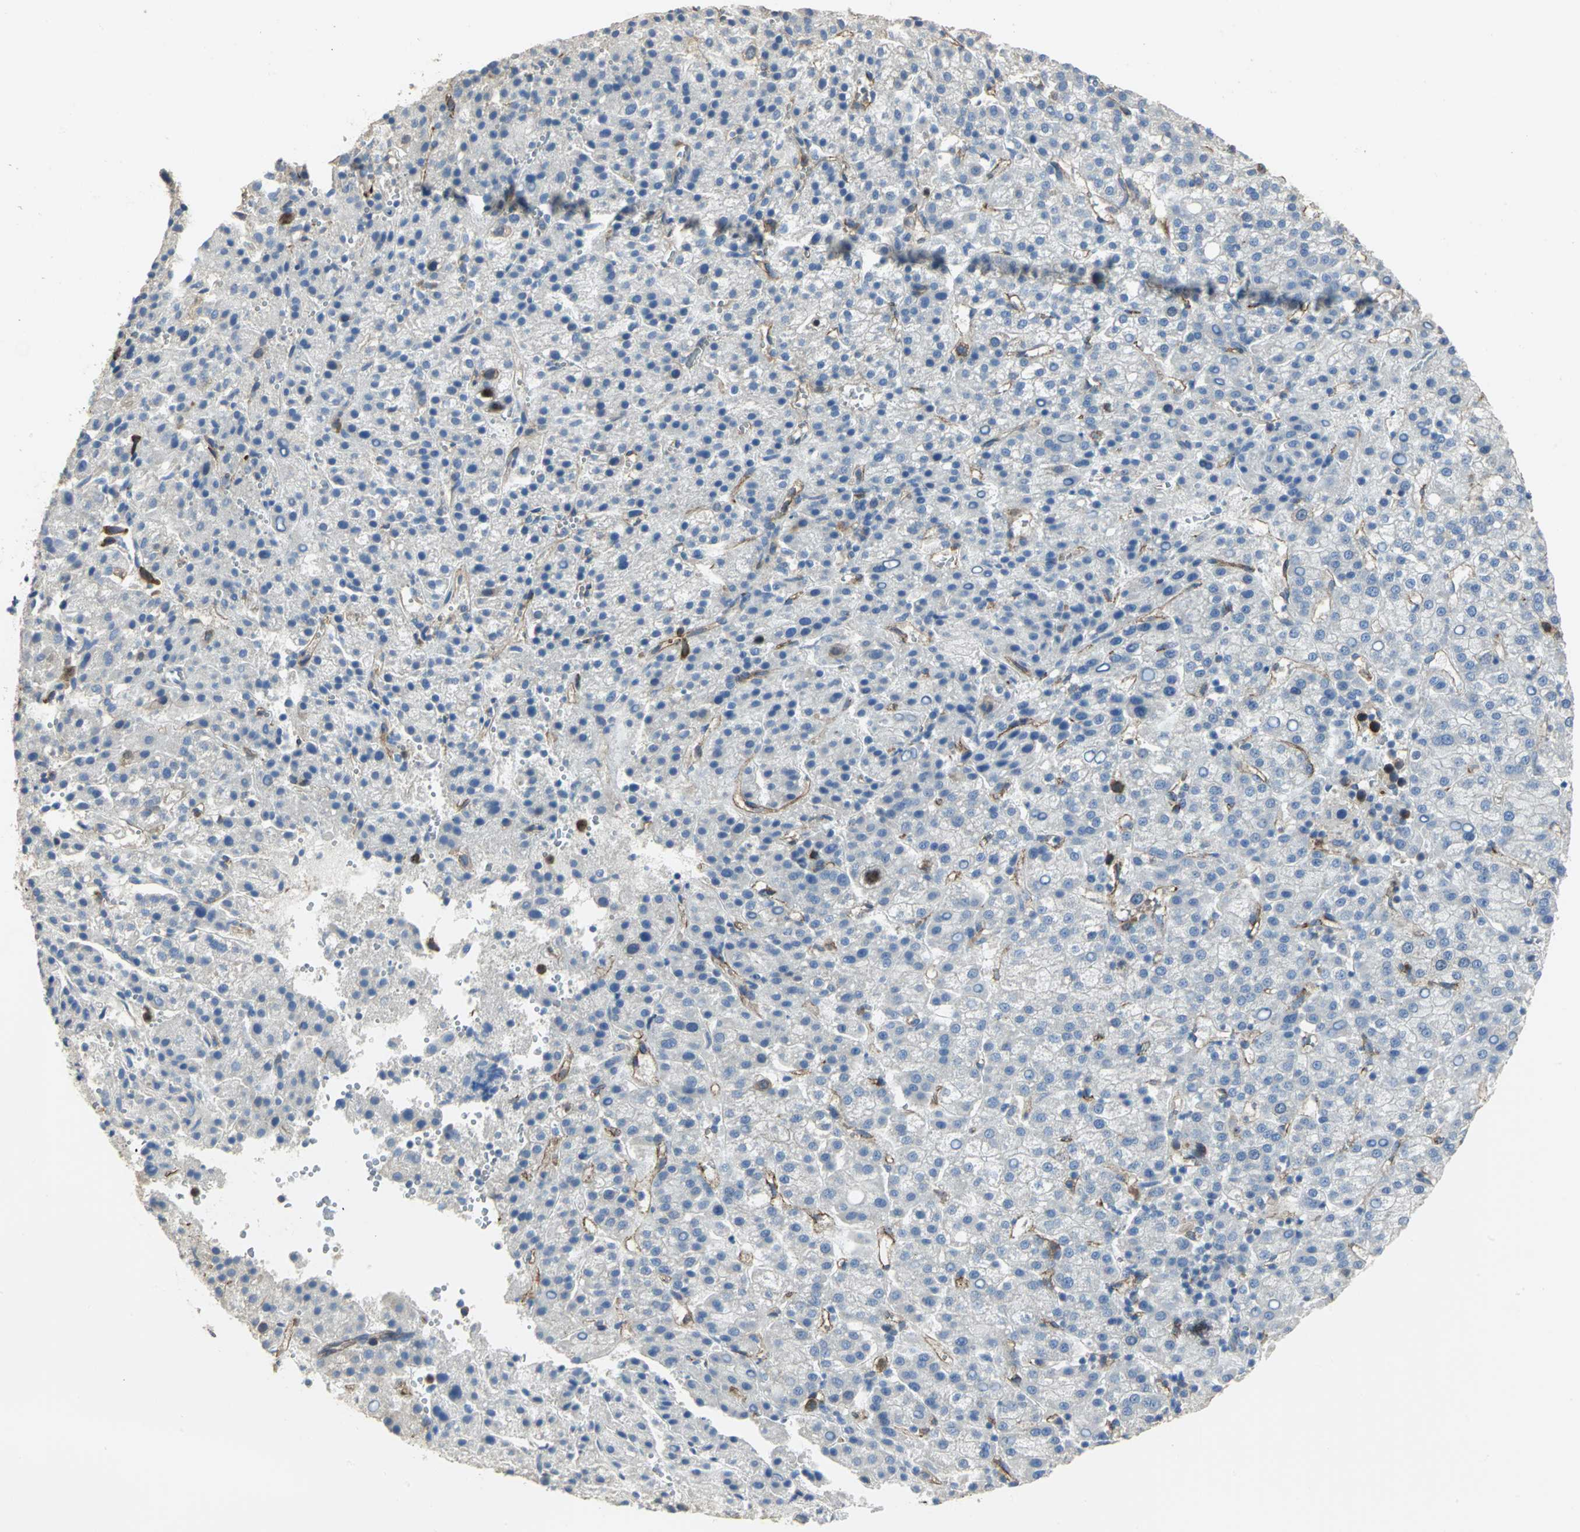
{"staining": {"intensity": "negative", "quantity": "none", "location": "none"}, "tissue": "liver cancer", "cell_type": "Tumor cells", "image_type": "cancer", "snomed": [{"axis": "morphology", "description": "Carcinoma, Hepatocellular, NOS"}, {"axis": "topography", "description": "Liver"}], "caption": "DAB (3,3'-diaminobenzidine) immunohistochemical staining of liver cancer shows no significant positivity in tumor cells.", "gene": "DLGAP5", "patient": {"sex": "female", "age": 58}}